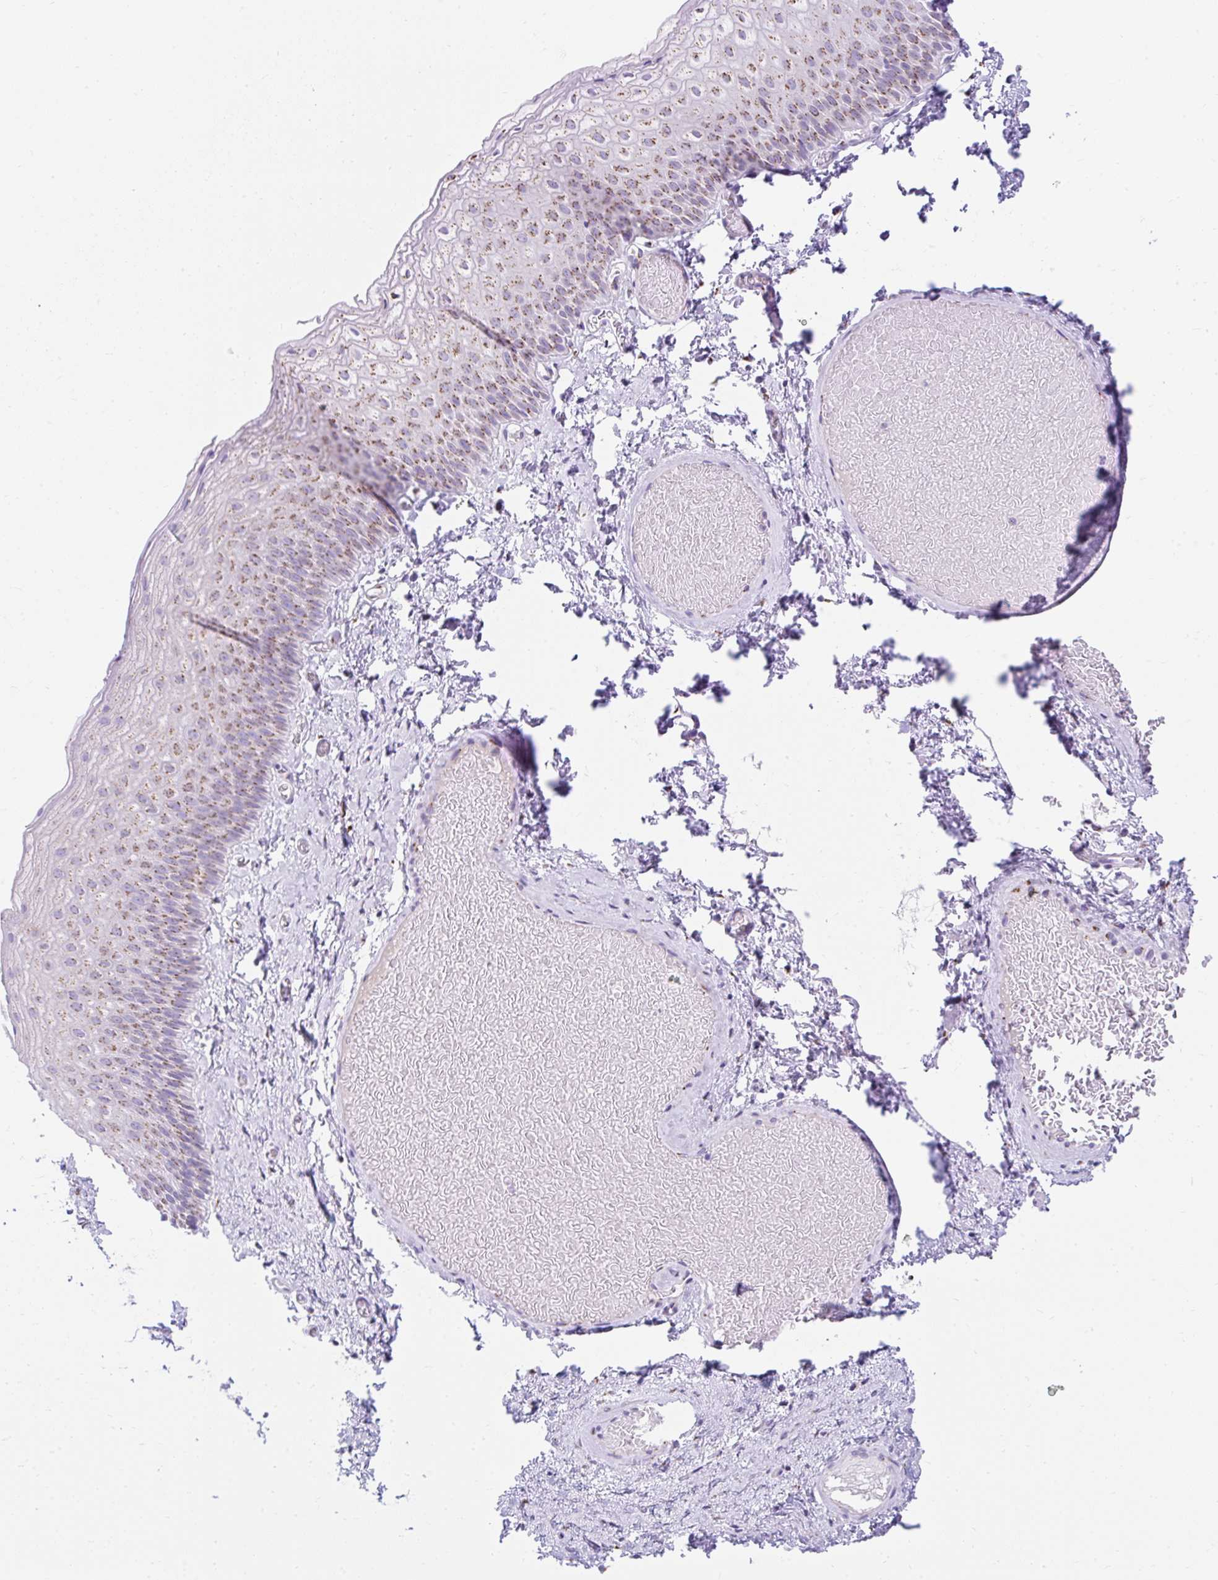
{"staining": {"intensity": "moderate", "quantity": "25%-75%", "location": "cytoplasmic/membranous"}, "tissue": "skin", "cell_type": "Epidermal cells", "image_type": "normal", "snomed": [{"axis": "morphology", "description": "Normal tissue, NOS"}, {"axis": "topography", "description": "Anal"}], "caption": "Benign skin displays moderate cytoplasmic/membranous expression in about 25%-75% of epidermal cells.", "gene": "GOLGA8A", "patient": {"sex": "female", "age": 40}}